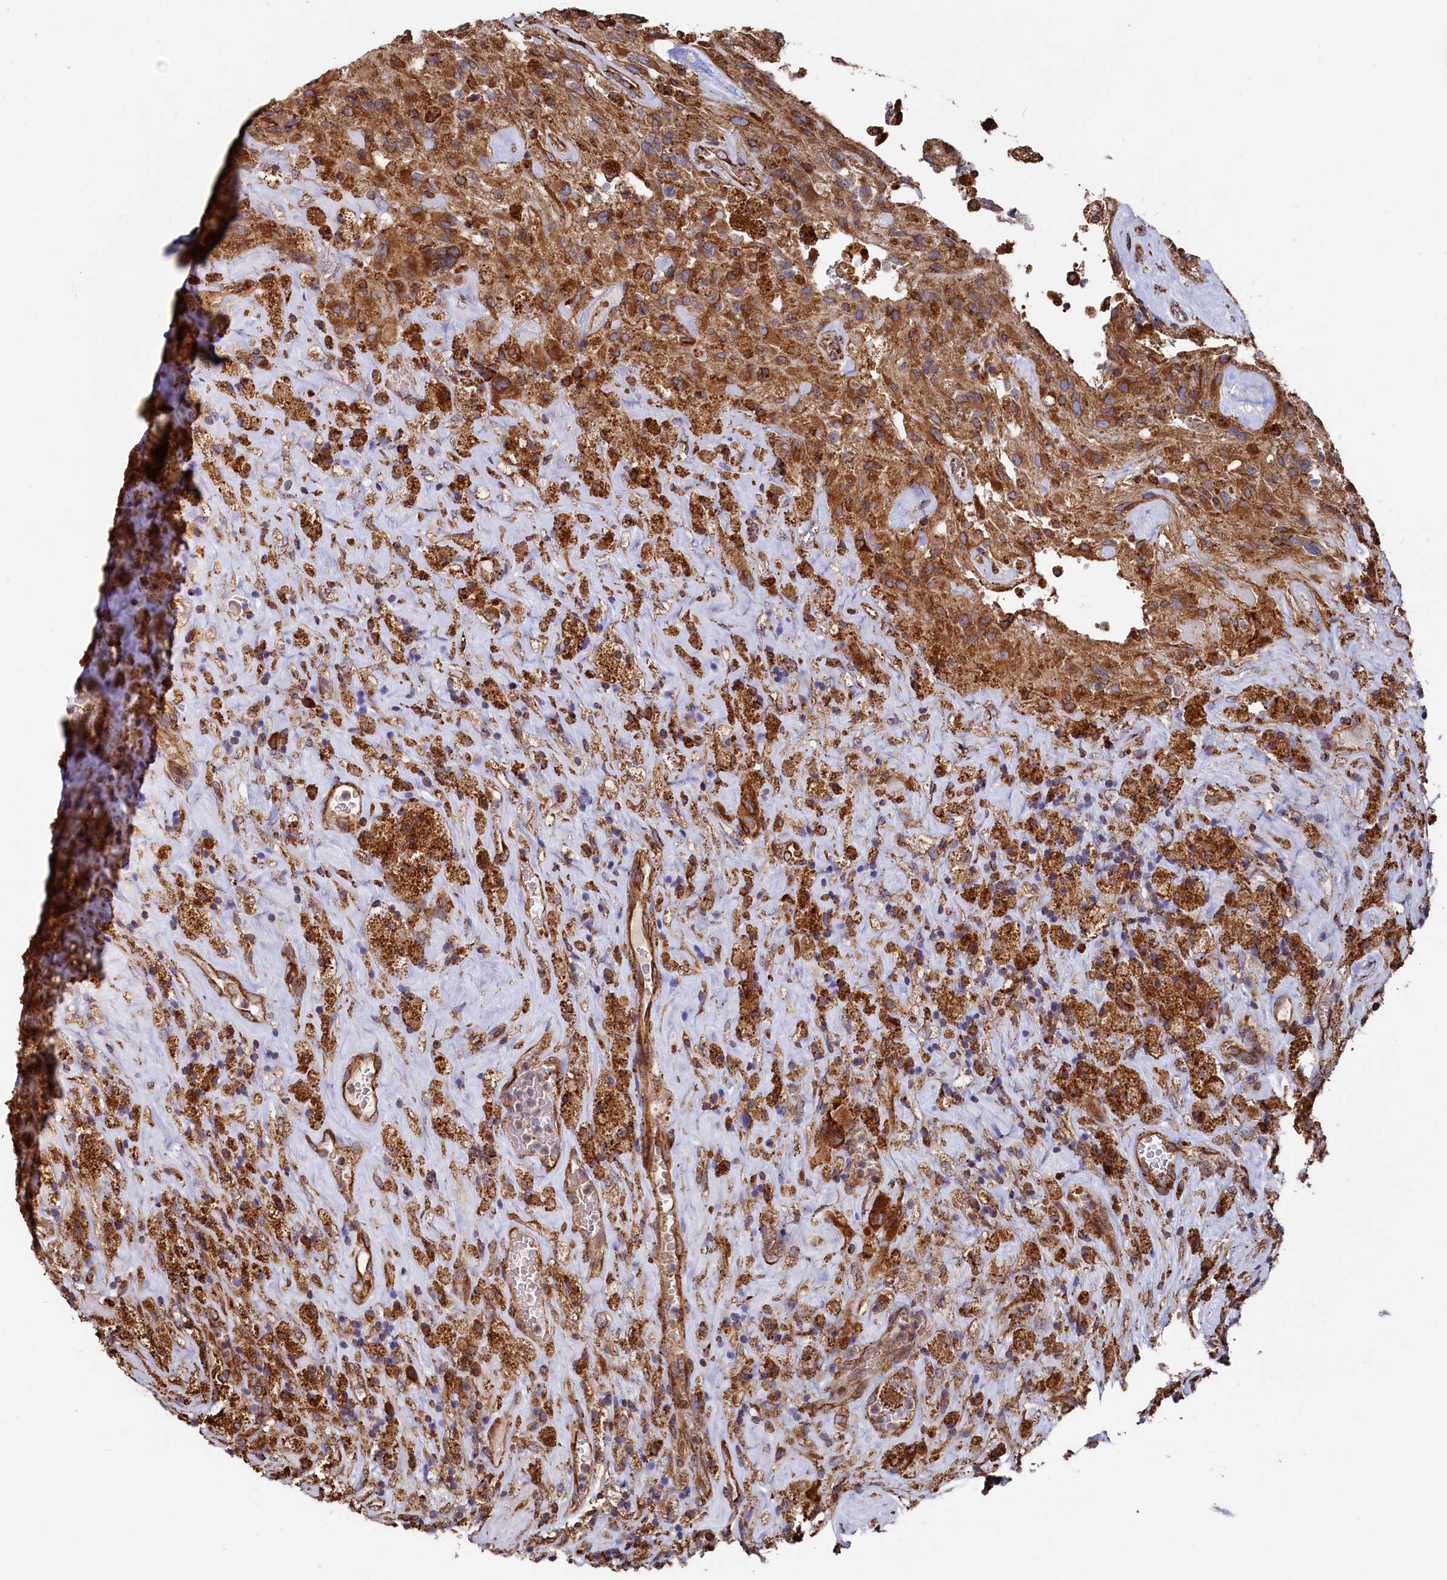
{"staining": {"intensity": "strong", "quantity": ">75%", "location": "cytoplasmic/membranous"}, "tissue": "glioma", "cell_type": "Tumor cells", "image_type": "cancer", "snomed": [{"axis": "morphology", "description": "Glioma, malignant, High grade"}, {"axis": "topography", "description": "Brain"}], "caption": "Glioma stained with a brown dye exhibits strong cytoplasmic/membranous positive positivity in approximately >75% of tumor cells.", "gene": "NEURL1B", "patient": {"sex": "male", "age": 69}}